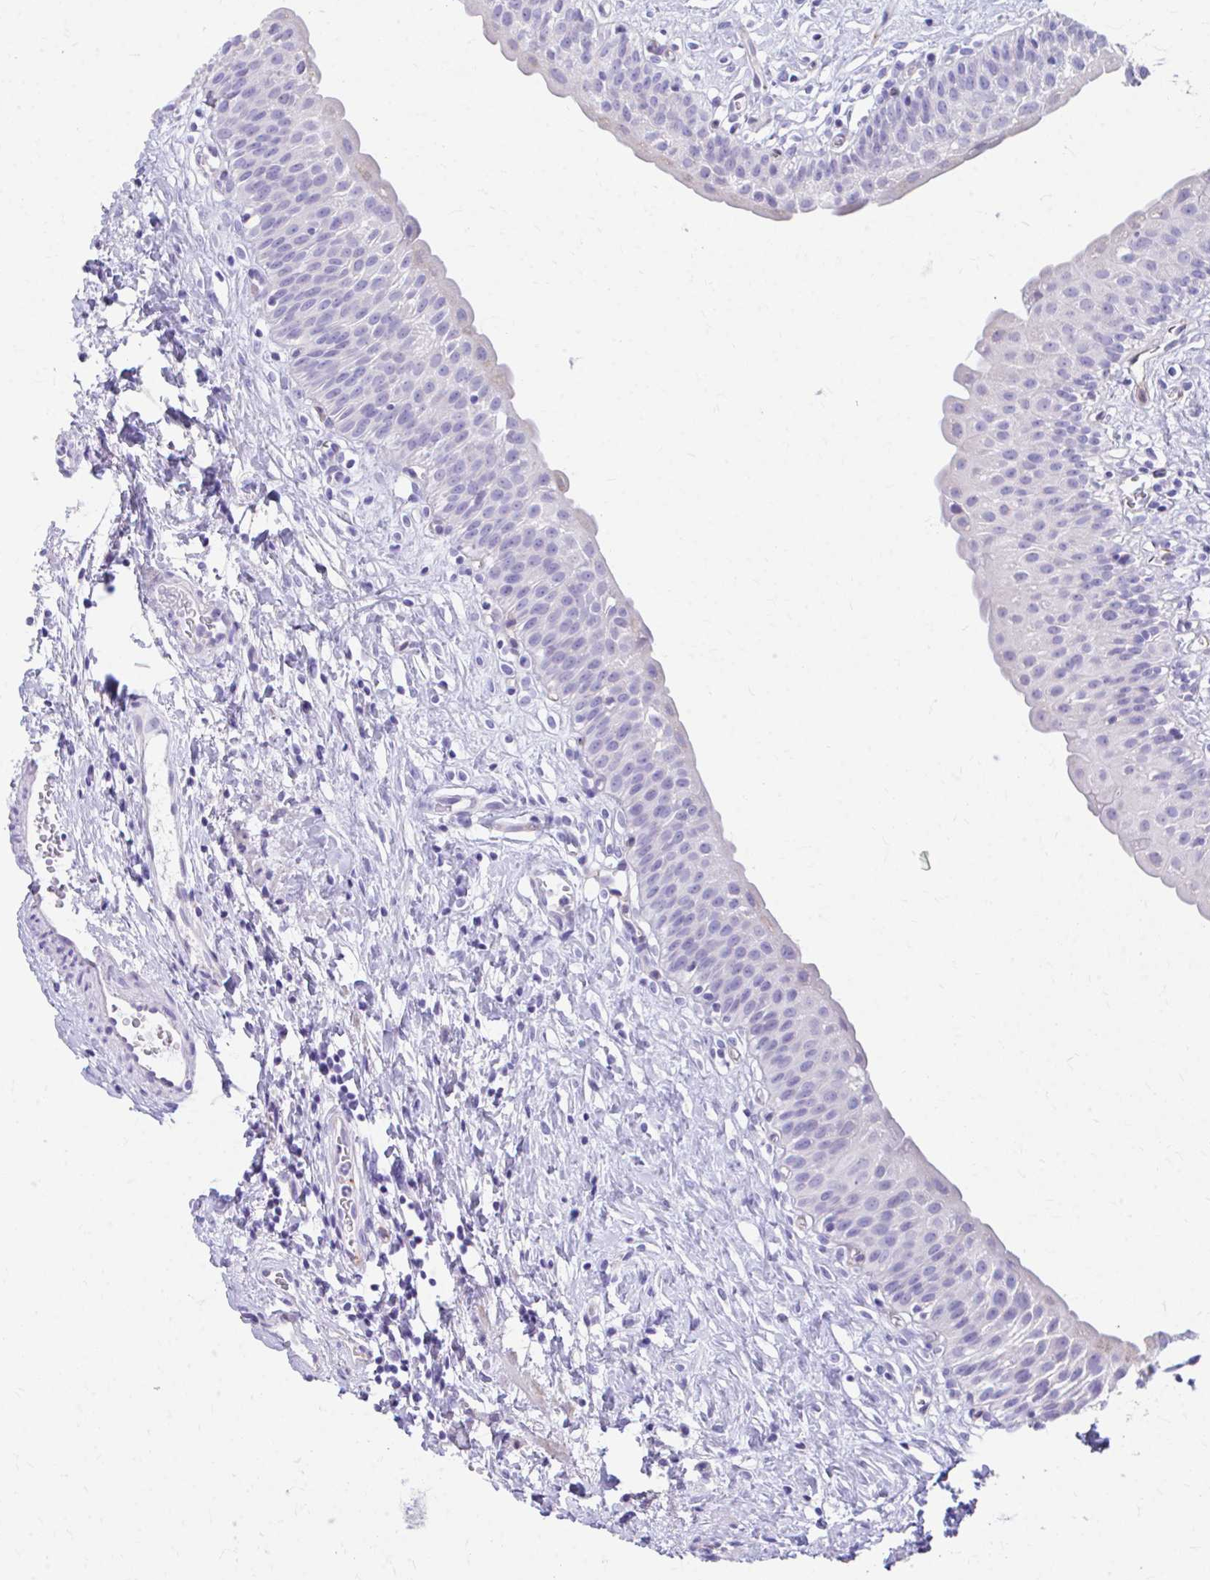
{"staining": {"intensity": "negative", "quantity": "none", "location": "none"}, "tissue": "urinary bladder", "cell_type": "Urothelial cells", "image_type": "normal", "snomed": [{"axis": "morphology", "description": "Normal tissue, NOS"}, {"axis": "topography", "description": "Urinary bladder"}], "caption": "Urinary bladder stained for a protein using IHC exhibits no expression urothelial cells.", "gene": "ENSG00000285953", "patient": {"sex": "male", "age": 51}}